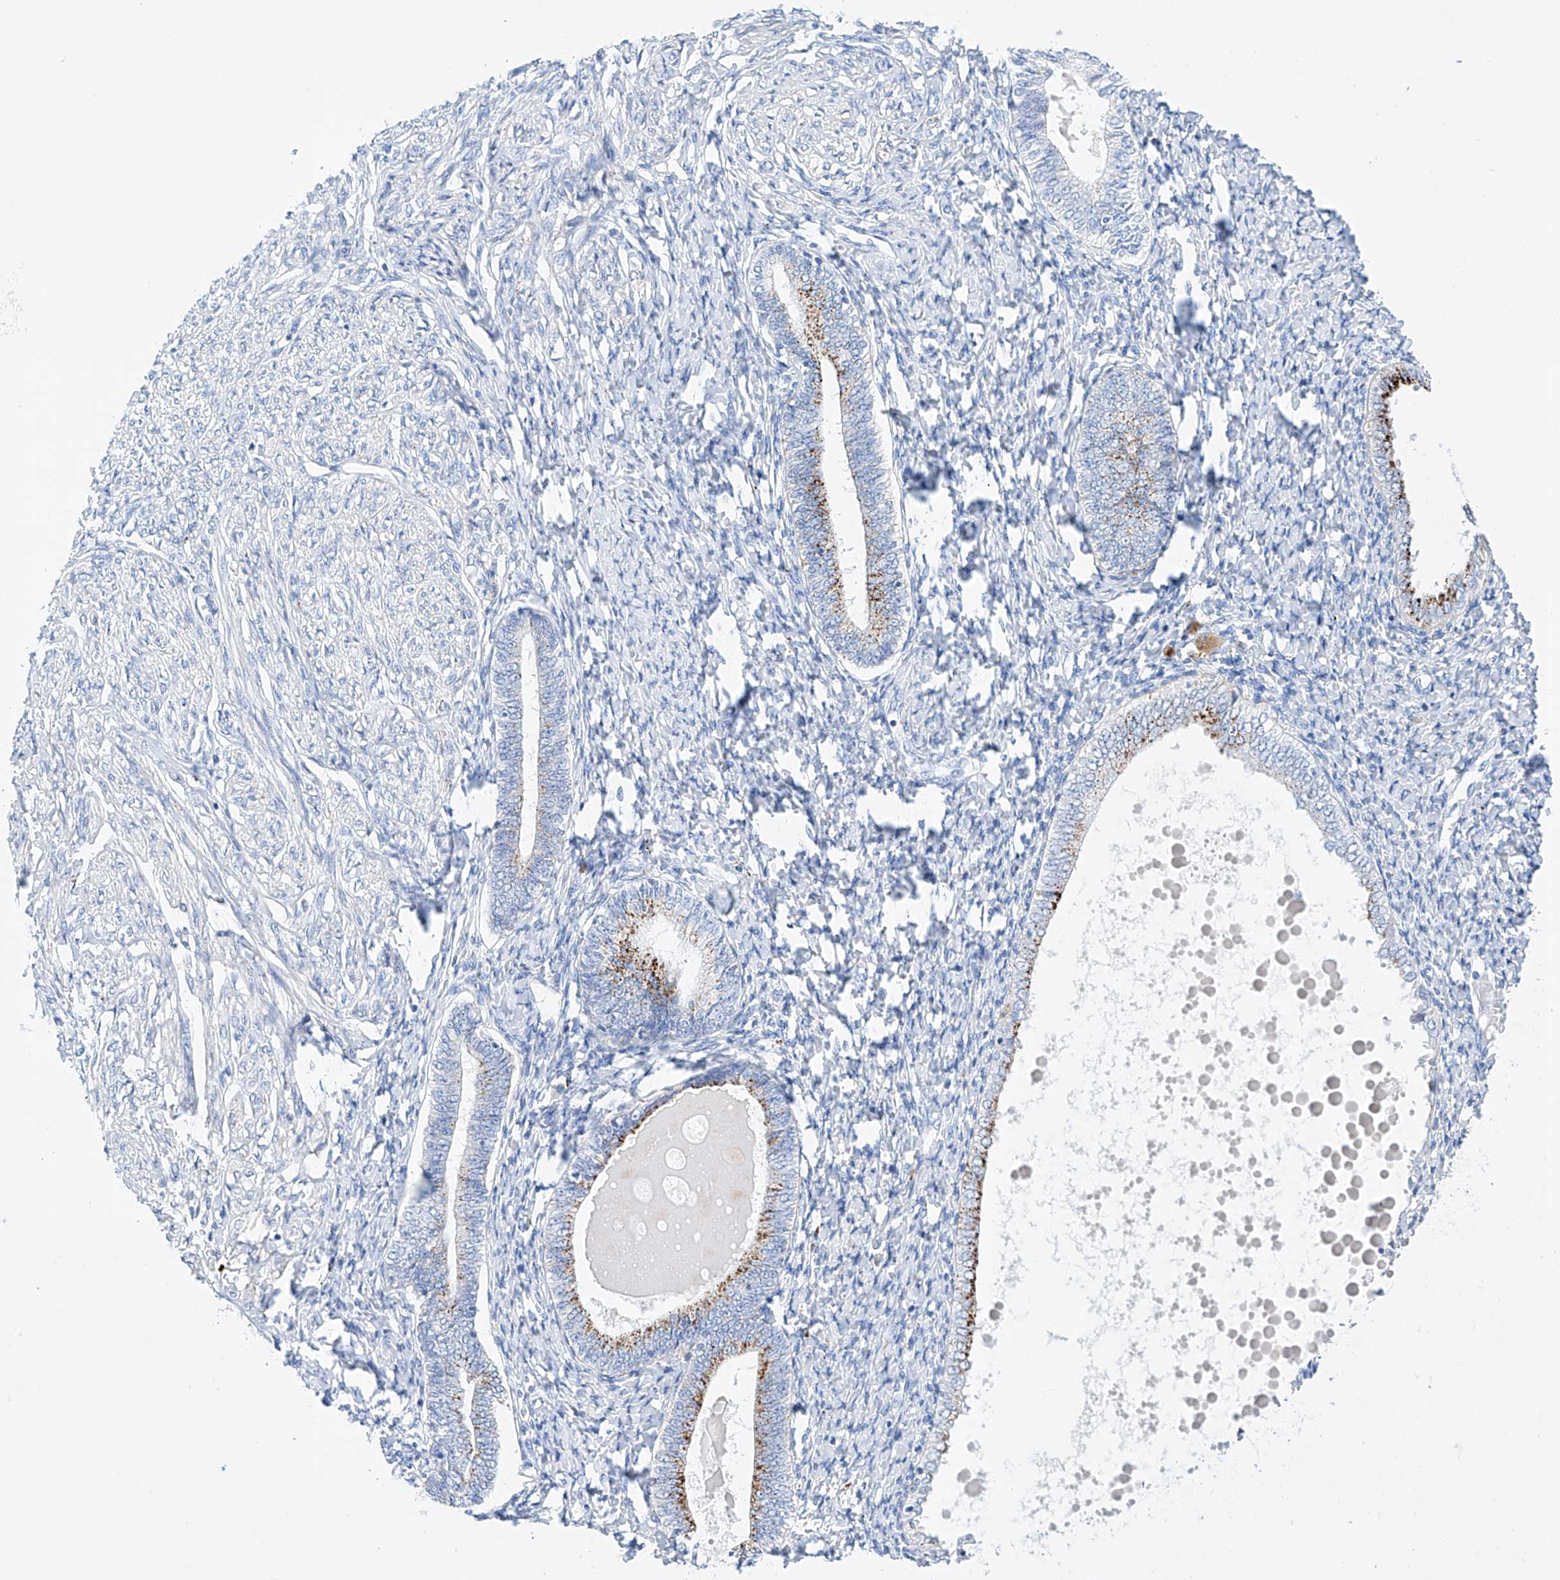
{"staining": {"intensity": "negative", "quantity": "none", "location": "none"}, "tissue": "endometrium", "cell_type": "Cells in endometrial stroma", "image_type": "normal", "snomed": [{"axis": "morphology", "description": "Normal tissue, NOS"}, {"axis": "topography", "description": "Endometrium"}], "caption": "Photomicrograph shows no protein expression in cells in endometrial stroma of normal endometrium.", "gene": "LURAP1", "patient": {"sex": "female", "age": 72}}